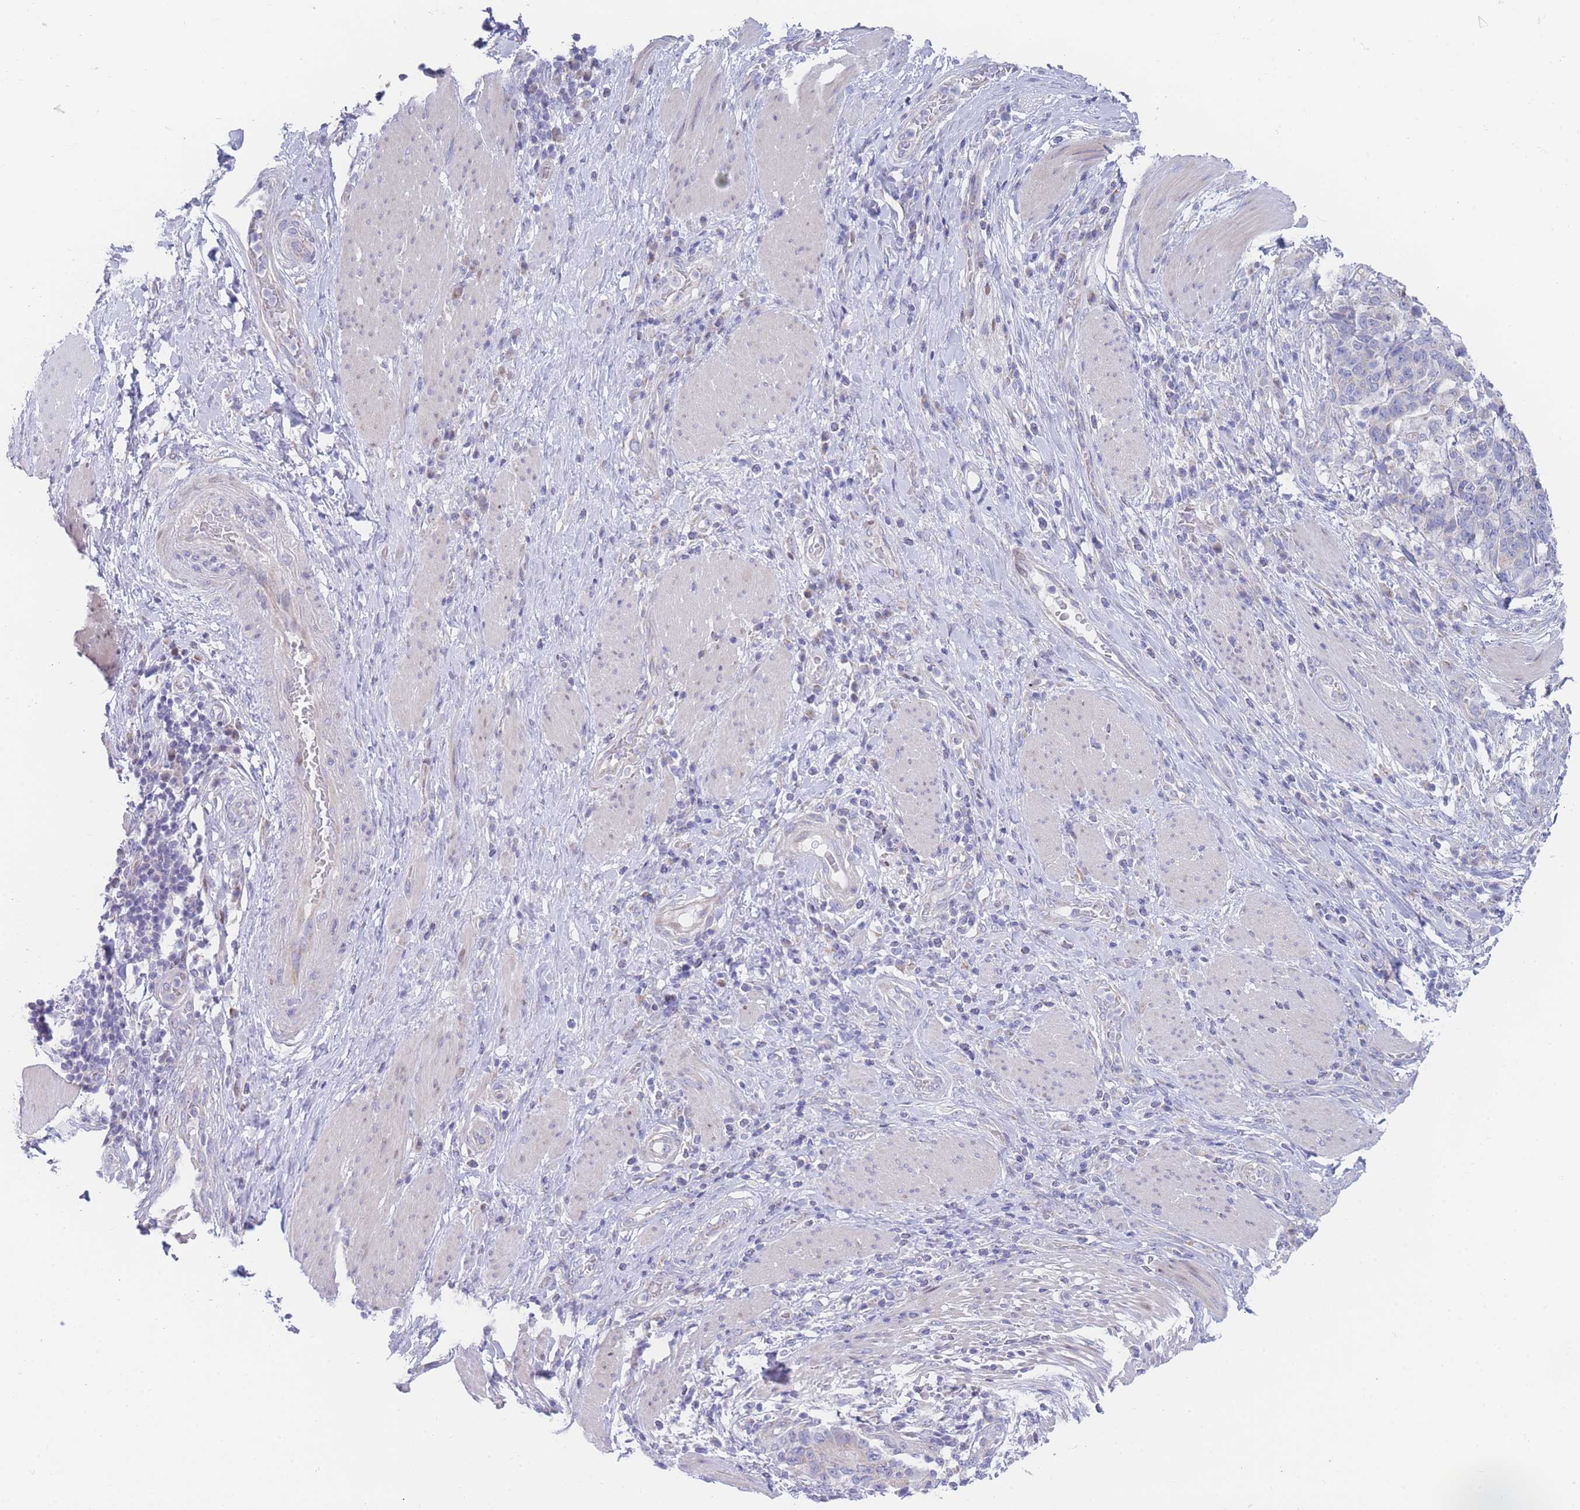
{"staining": {"intensity": "negative", "quantity": "none", "location": "none"}, "tissue": "stomach cancer", "cell_type": "Tumor cells", "image_type": "cancer", "snomed": [{"axis": "morphology", "description": "Normal tissue, NOS"}, {"axis": "morphology", "description": "Adenocarcinoma, NOS"}, {"axis": "topography", "description": "Stomach"}], "caption": "Stomach adenocarcinoma was stained to show a protein in brown. There is no significant expression in tumor cells.", "gene": "GPAM", "patient": {"sex": "female", "age": 64}}